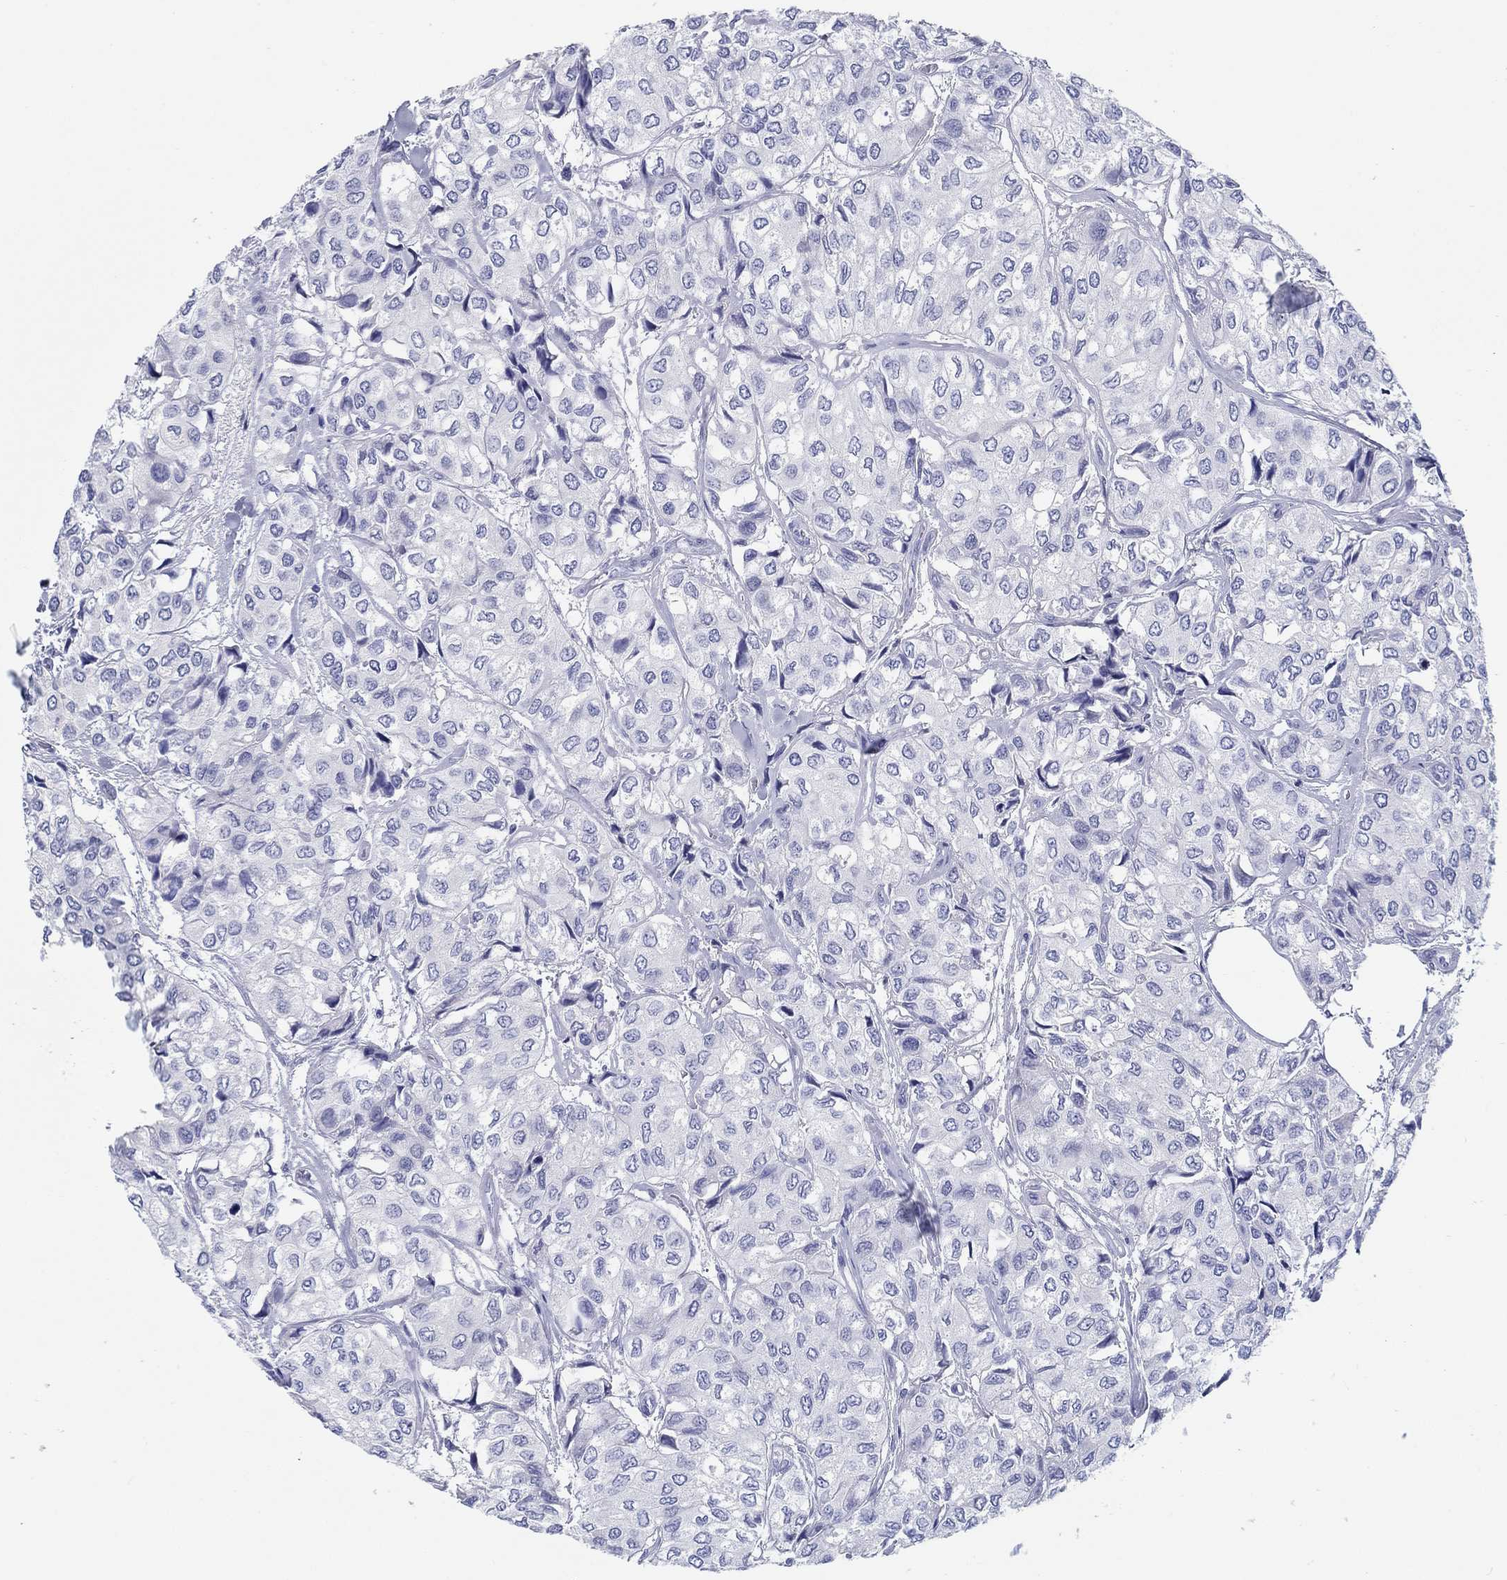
{"staining": {"intensity": "negative", "quantity": "none", "location": "none"}, "tissue": "urothelial cancer", "cell_type": "Tumor cells", "image_type": "cancer", "snomed": [{"axis": "morphology", "description": "Urothelial carcinoma, High grade"}, {"axis": "topography", "description": "Urinary bladder"}], "caption": "Immunohistochemistry histopathology image of neoplastic tissue: human urothelial cancer stained with DAB reveals no significant protein positivity in tumor cells.", "gene": "H1-1", "patient": {"sex": "male", "age": 73}}